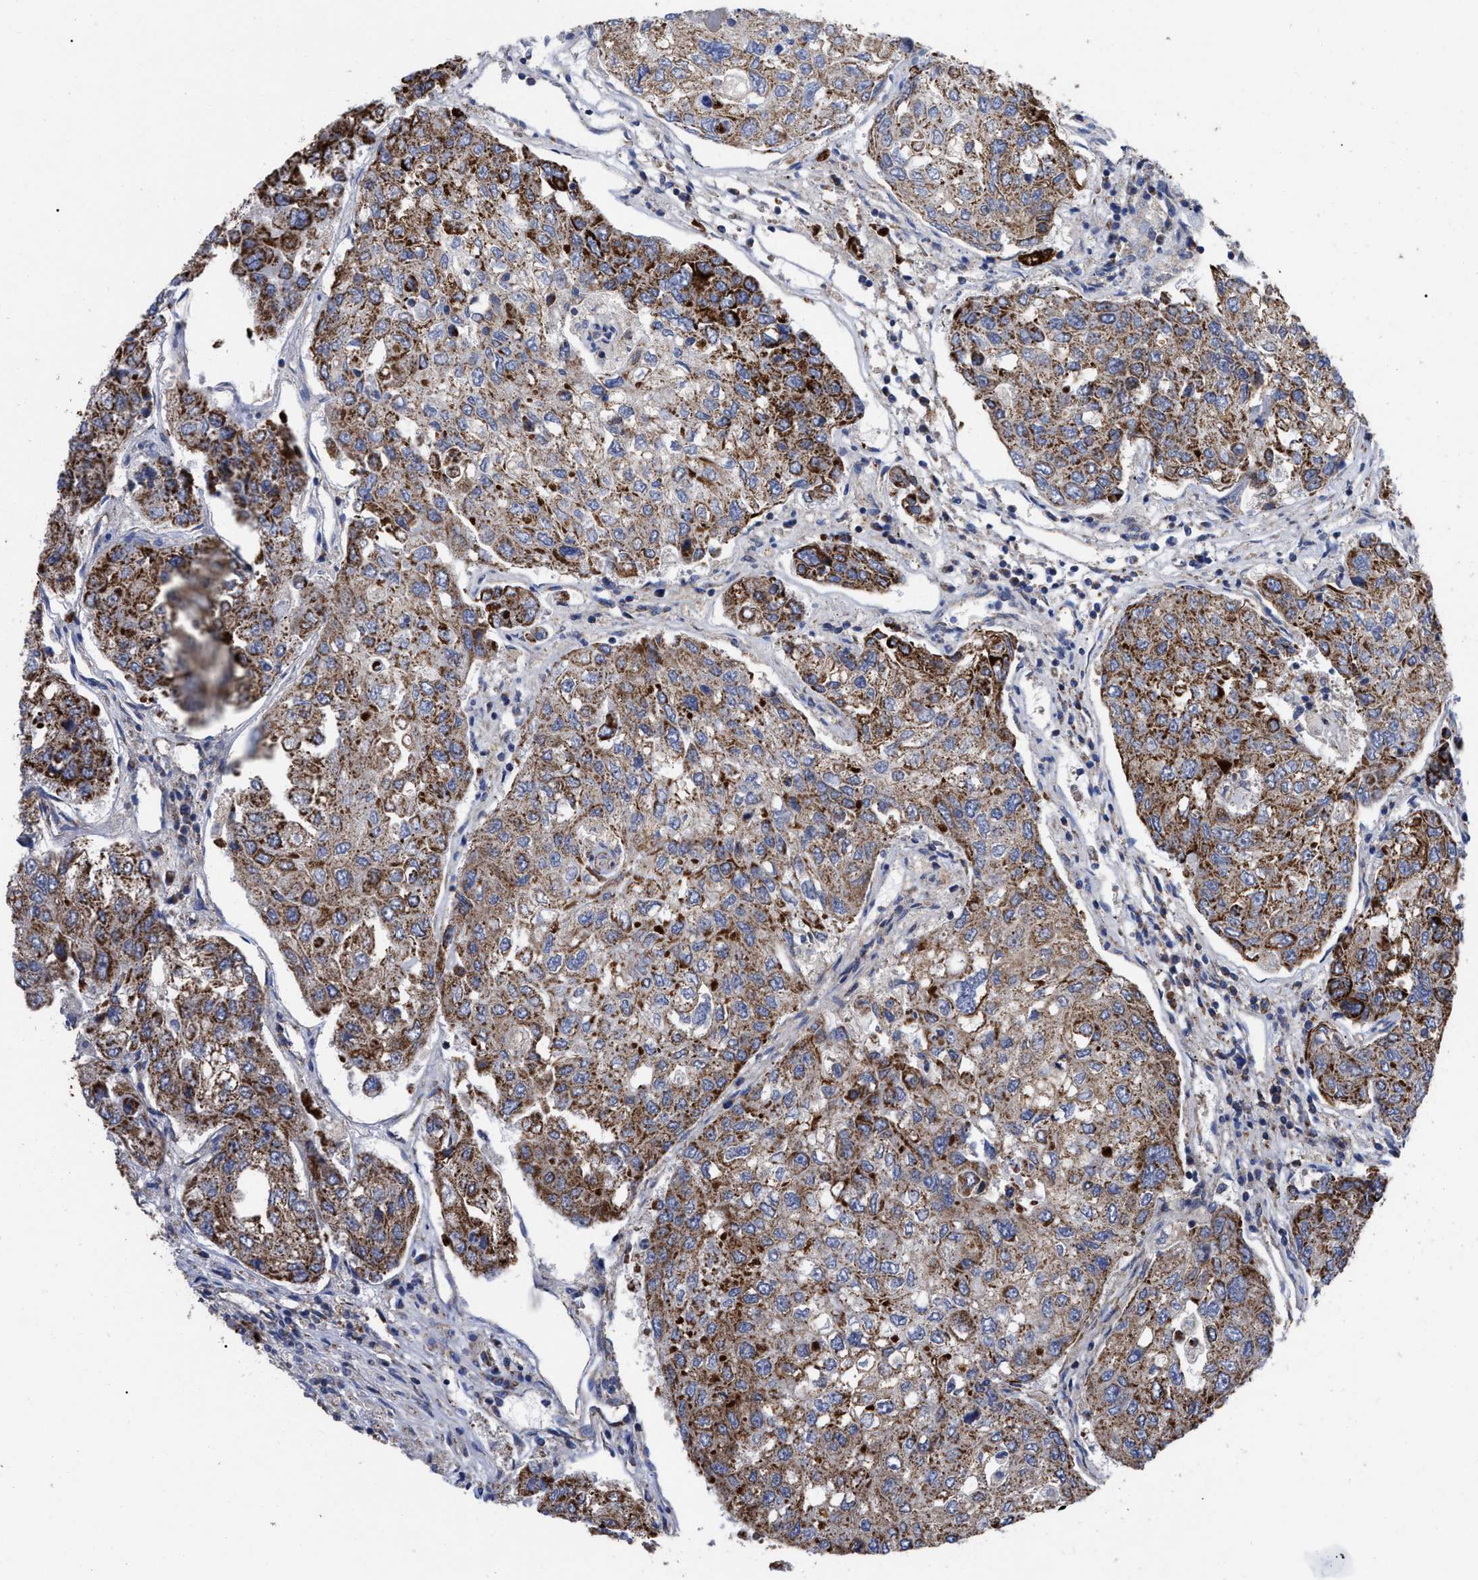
{"staining": {"intensity": "strong", "quantity": "25%-75%", "location": "cytoplasmic/membranous"}, "tissue": "urothelial cancer", "cell_type": "Tumor cells", "image_type": "cancer", "snomed": [{"axis": "morphology", "description": "Urothelial carcinoma, High grade"}, {"axis": "topography", "description": "Lymph node"}, {"axis": "topography", "description": "Urinary bladder"}], "caption": "A high-resolution image shows IHC staining of urothelial carcinoma (high-grade), which exhibits strong cytoplasmic/membranous expression in approximately 25%-75% of tumor cells.", "gene": "FAM120A", "patient": {"sex": "male", "age": 51}}